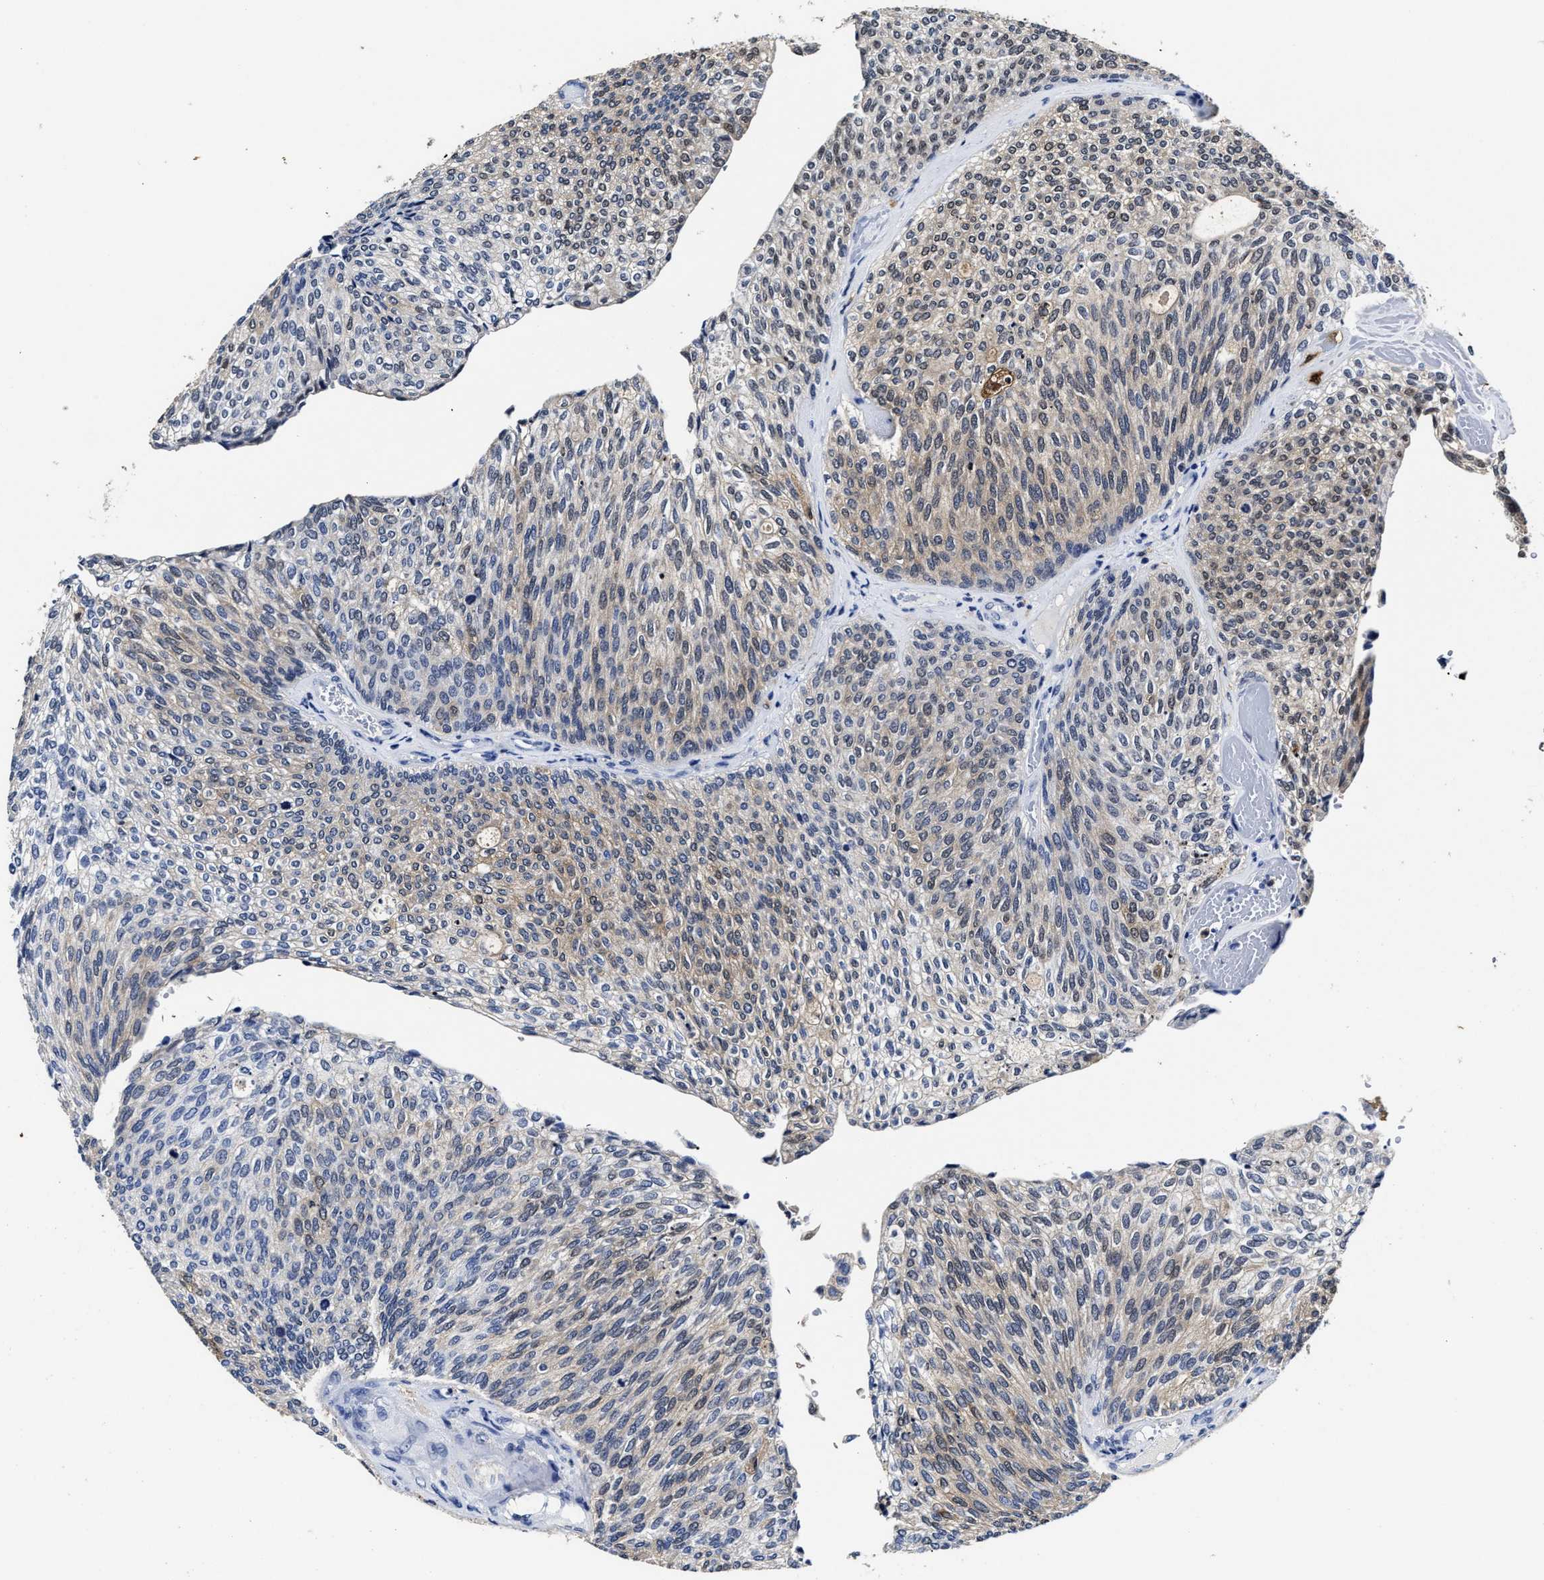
{"staining": {"intensity": "weak", "quantity": "25%-75%", "location": "cytoplasmic/membranous"}, "tissue": "urothelial cancer", "cell_type": "Tumor cells", "image_type": "cancer", "snomed": [{"axis": "morphology", "description": "Urothelial carcinoma, Low grade"}, {"axis": "topography", "description": "Urinary bladder"}], "caption": "Urothelial cancer stained with immunohistochemistry (IHC) exhibits weak cytoplasmic/membranous expression in about 25%-75% of tumor cells.", "gene": "PRPF4B", "patient": {"sex": "female", "age": 79}}